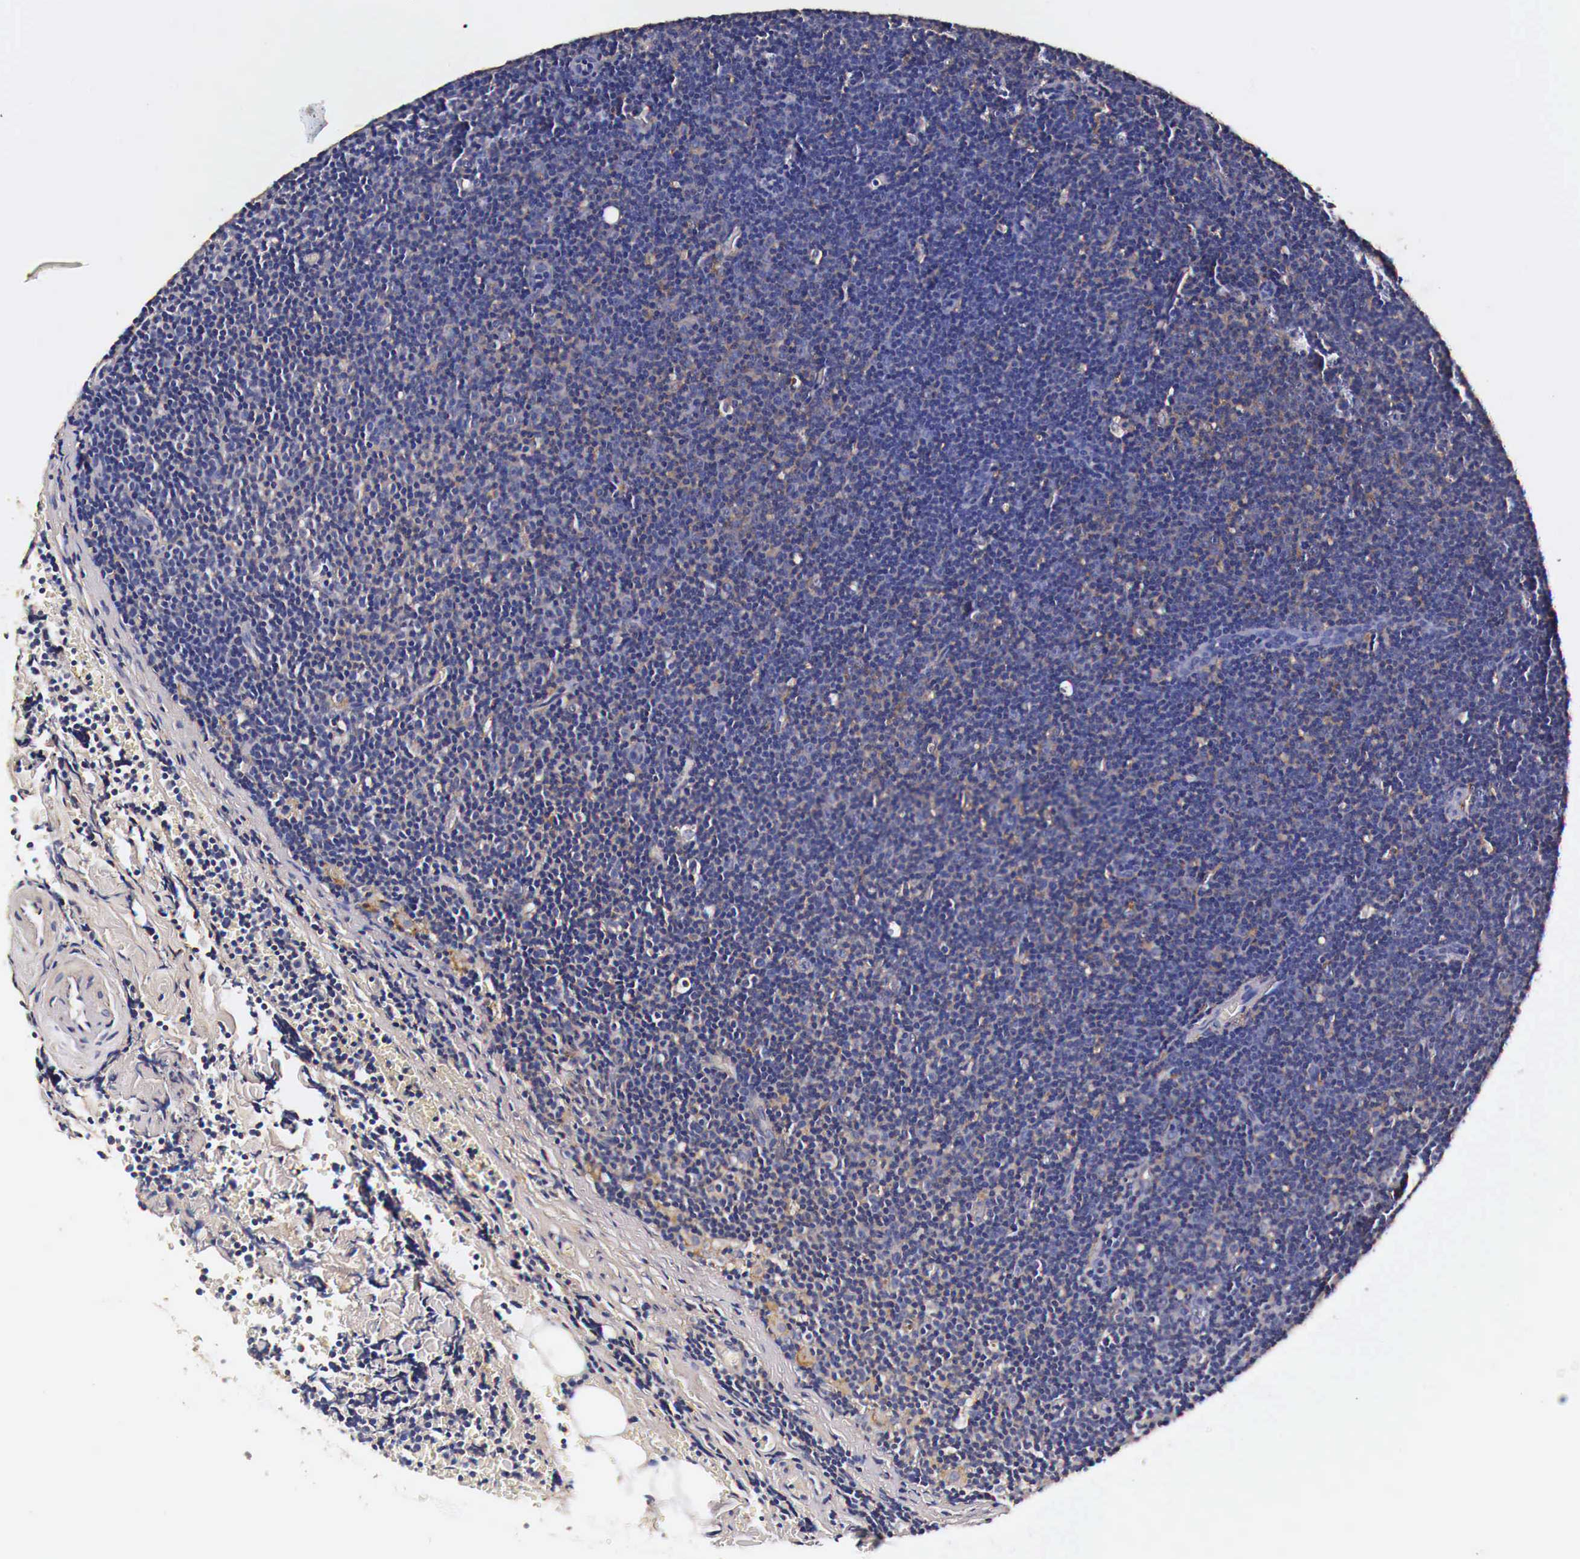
{"staining": {"intensity": "negative", "quantity": "none", "location": "none"}, "tissue": "lymphoma", "cell_type": "Tumor cells", "image_type": "cancer", "snomed": [{"axis": "morphology", "description": "Malignant lymphoma, non-Hodgkin's type, Low grade"}, {"axis": "topography", "description": "Lymph node"}], "caption": "High power microscopy photomicrograph of an IHC image of low-grade malignant lymphoma, non-Hodgkin's type, revealing no significant staining in tumor cells.", "gene": "RP2", "patient": {"sex": "male", "age": 57}}